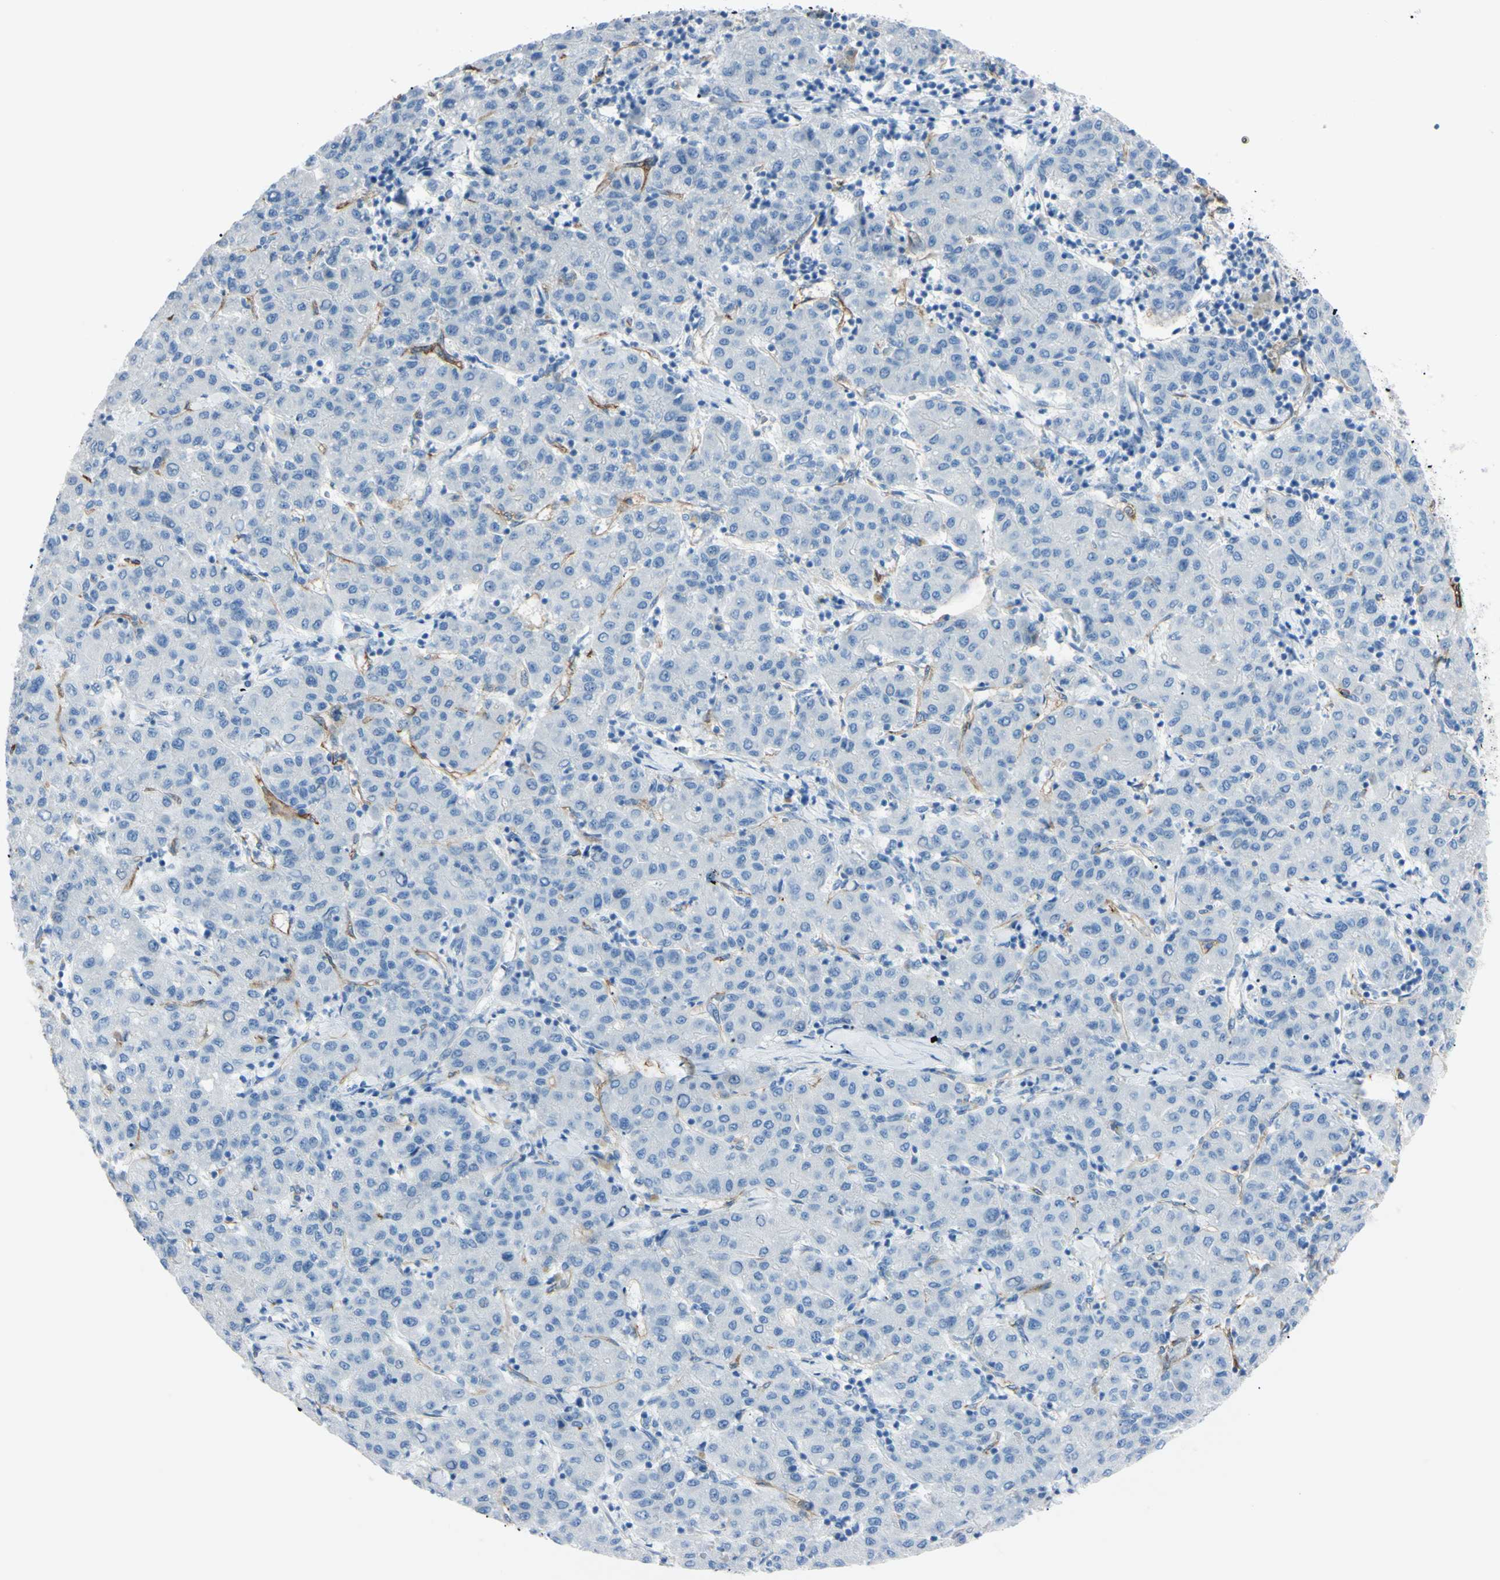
{"staining": {"intensity": "negative", "quantity": "none", "location": "none"}, "tissue": "liver cancer", "cell_type": "Tumor cells", "image_type": "cancer", "snomed": [{"axis": "morphology", "description": "Carcinoma, Hepatocellular, NOS"}, {"axis": "topography", "description": "Liver"}], "caption": "Tumor cells are negative for brown protein staining in liver cancer (hepatocellular carcinoma).", "gene": "FOLH1", "patient": {"sex": "male", "age": 65}}